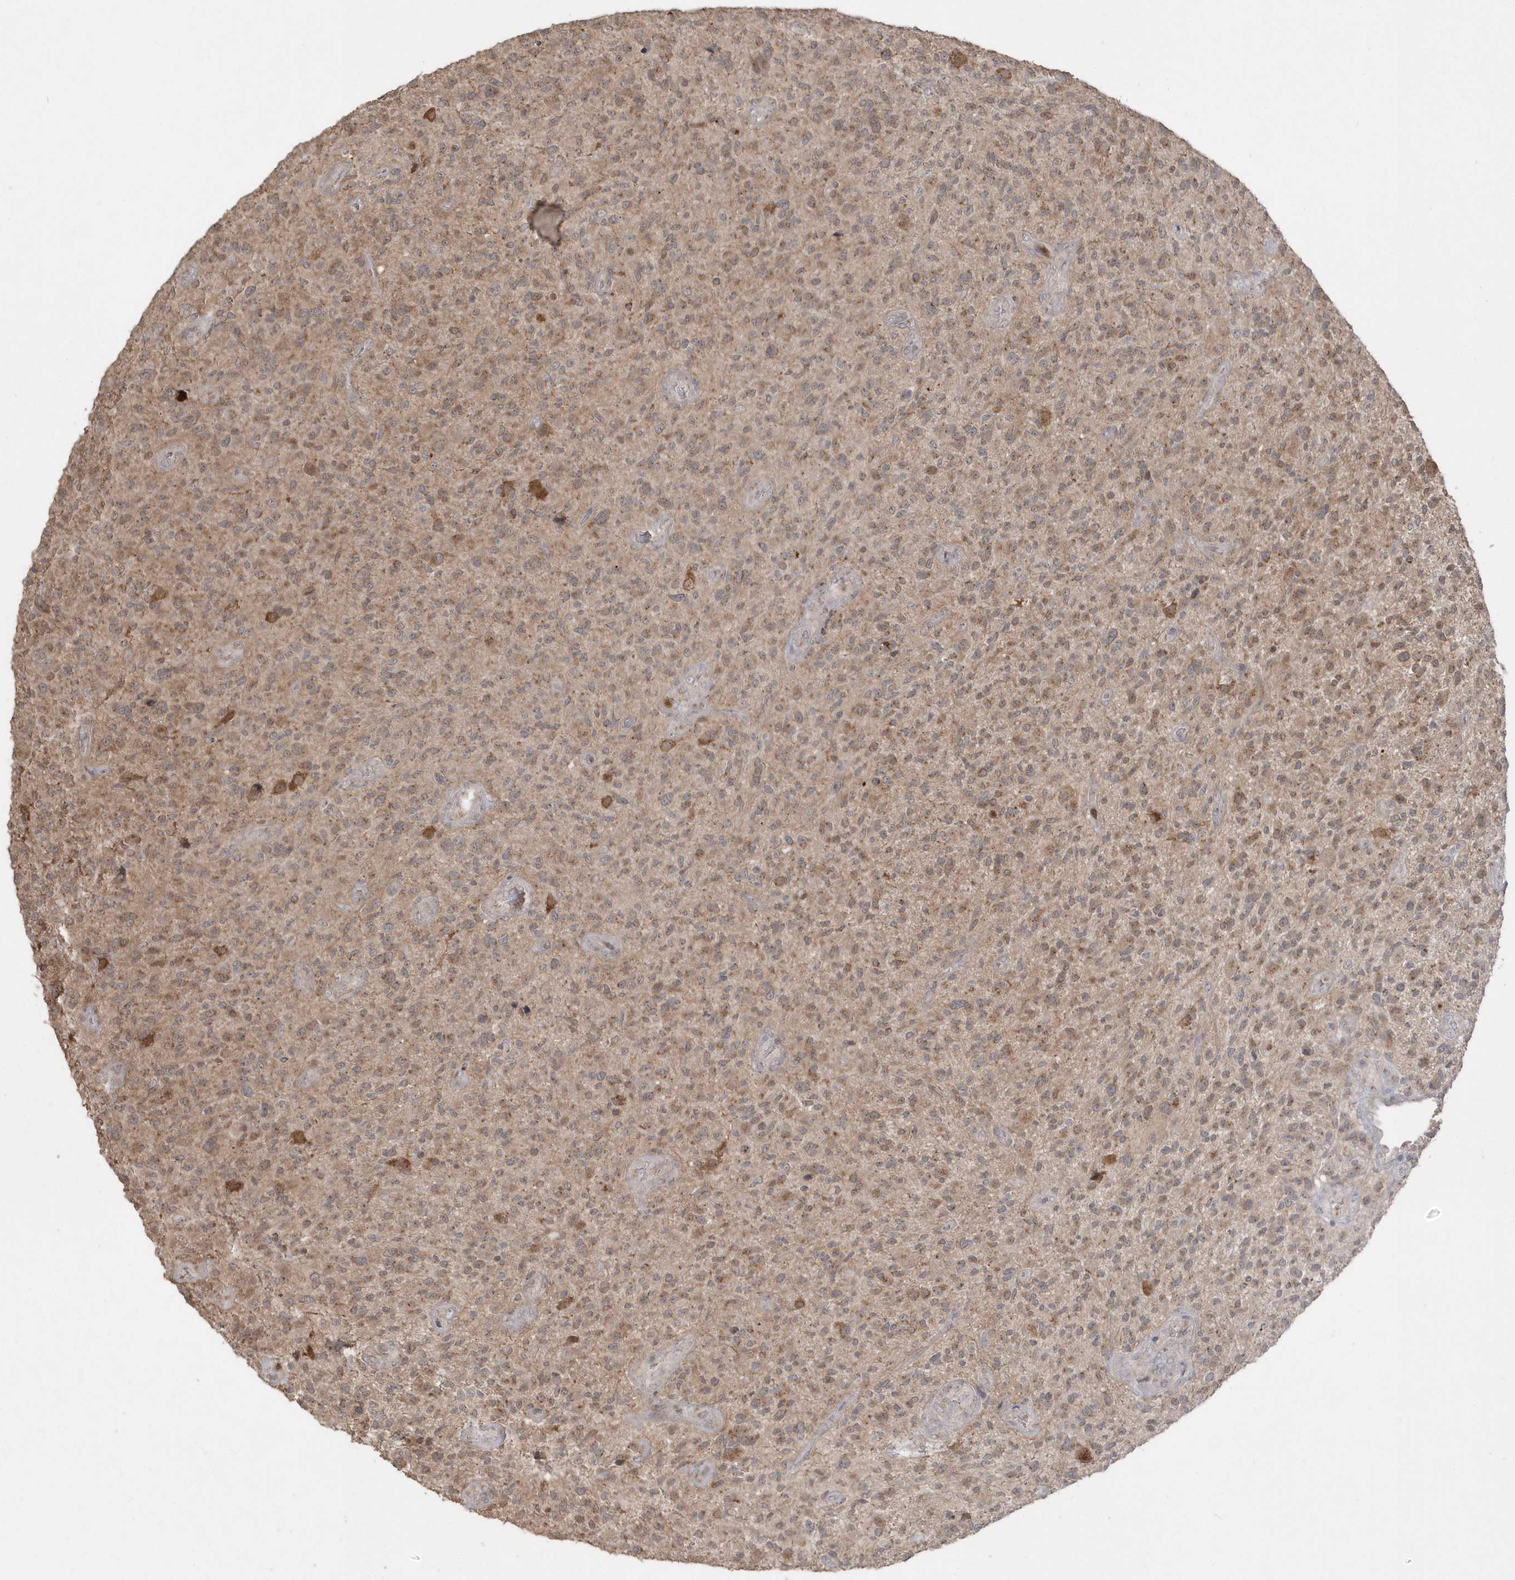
{"staining": {"intensity": "moderate", "quantity": "25%-75%", "location": "cytoplasmic/membranous"}, "tissue": "glioma", "cell_type": "Tumor cells", "image_type": "cancer", "snomed": [{"axis": "morphology", "description": "Glioma, malignant, High grade"}, {"axis": "topography", "description": "Brain"}], "caption": "Tumor cells reveal medium levels of moderate cytoplasmic/membranous staining in about 25%-75% of cells in human malignant glioma (high-grade).", "gene": "GEMIN6", "patient": {"sex": "male", "age": 47}}